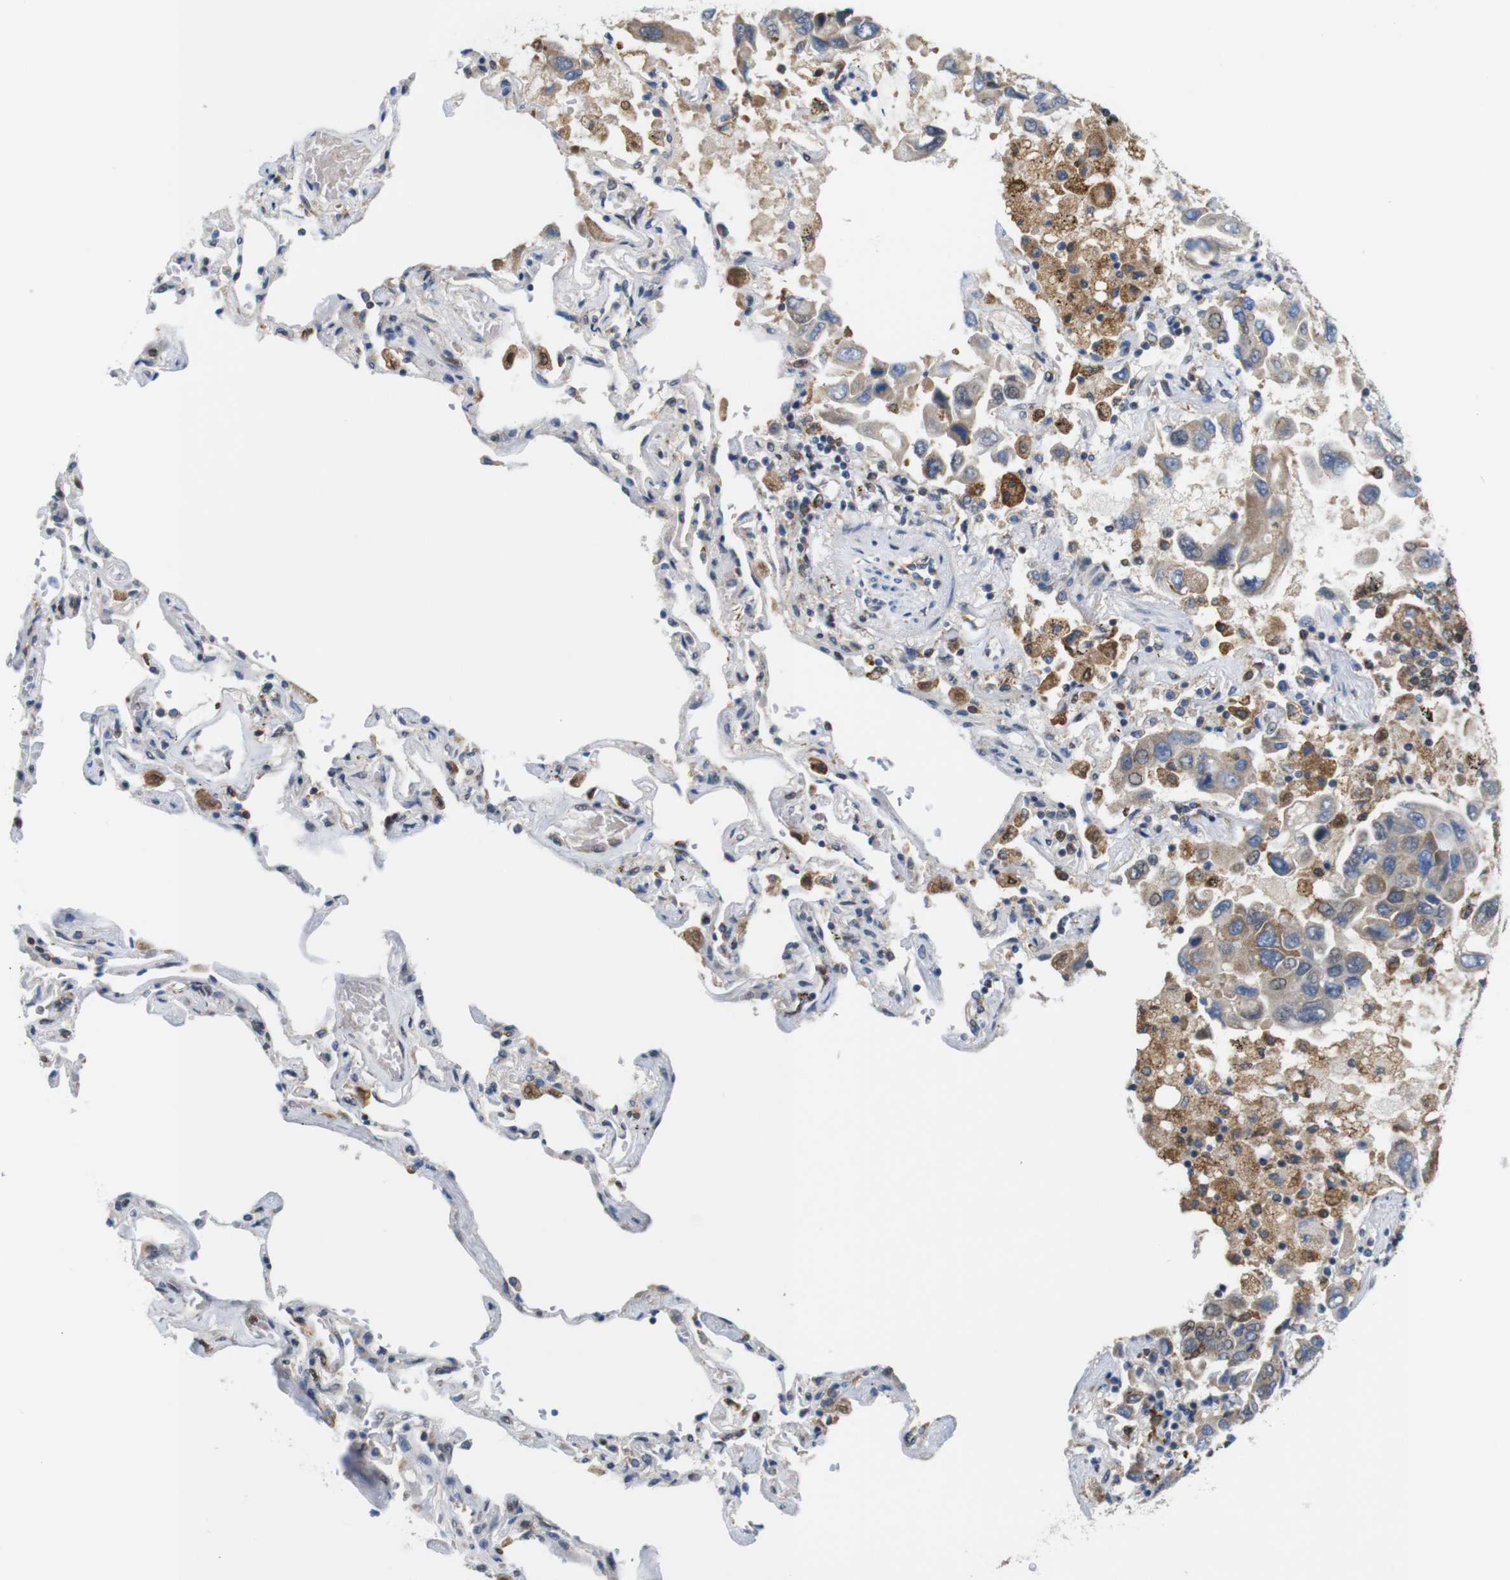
{"staining": {"intensity": "weak", "quantity": ">75%", "location": "cytoplasmic/membranous,nuclear"}, "tissue": "lung cancer", "cell_type": "Tumor cells", "image_type": "cancer", "snomed": [{"axis": "morphology", "description": "Adenocarcinoma, NOS"}, {"axis": "topography", "description": "Lung"}], "caption": "A micrograph showing weak cytoplasmic/membranous and nuclear staining in approximately >75% of tumor cells in lung cancer (adenocarcinoma), as visualized by brown immunohistochemical staining.", "gene": "PNMA8A", "patient": {"sex": "male", "age": 64}}